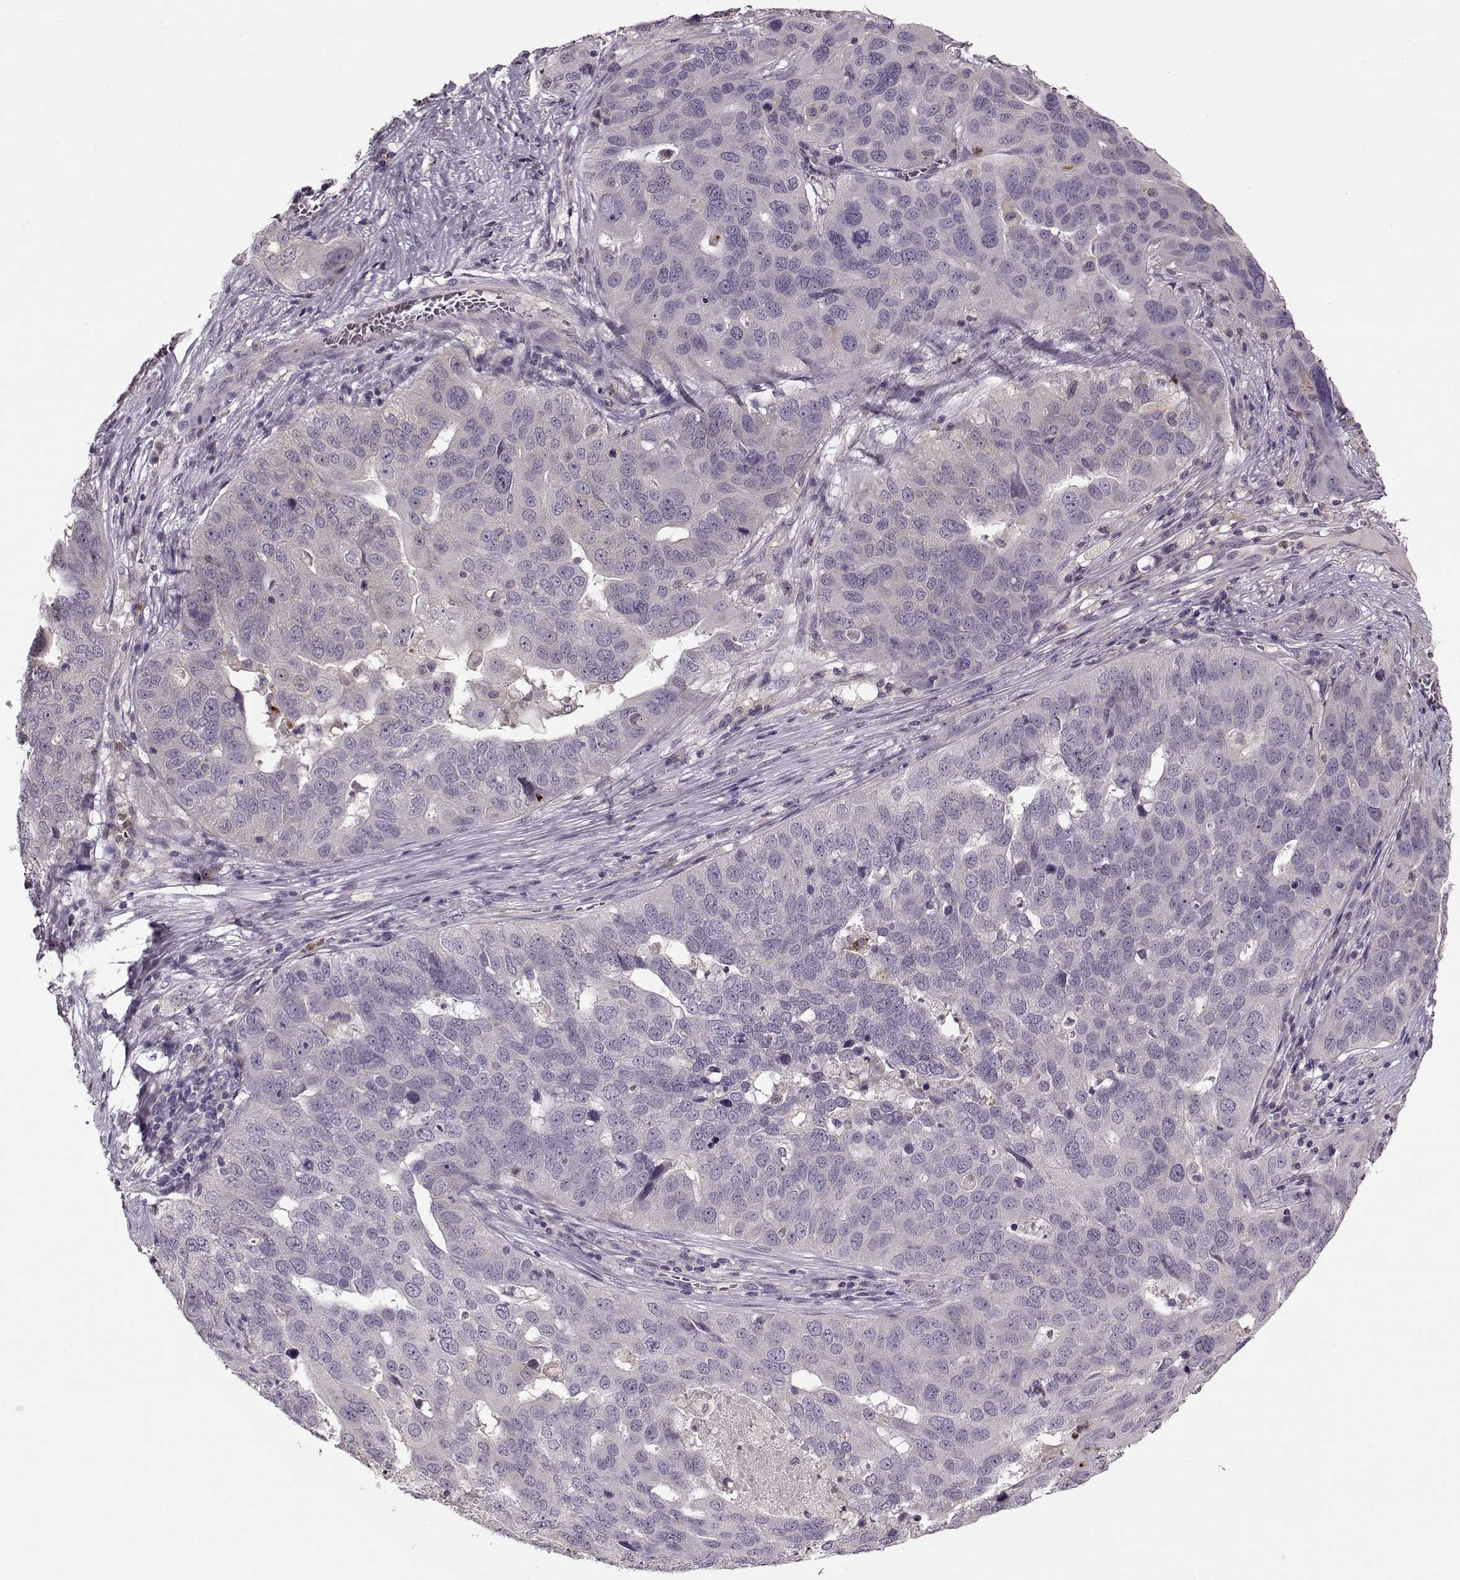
{"staining": {"intensity": "negative", "quantity": "none", "location": "none"}, "tissue": "ovarian cancer", "cell_type": "Tumor cells", "image_type": "cancer", "snomed": [{"axis": "morphology", "description": "Carcinoma, endometroid"}, {"axis": "topography", "description": "Soft tissue"}, {"axis": "topography", "description": "Ovary"}], "caption": "The IHC photomicrograph has no significant expression in tumor cells of ovarian cancer tissue. The staining was performed using DAB (3,3'-diaminobenzidine) to visualize the protein expression in brown, while the nuclei were stained in blue with hematoxylin (Magnification: 20x).", "gene": "ACOT11", "patient": {"sex": "female", "age": 52}}